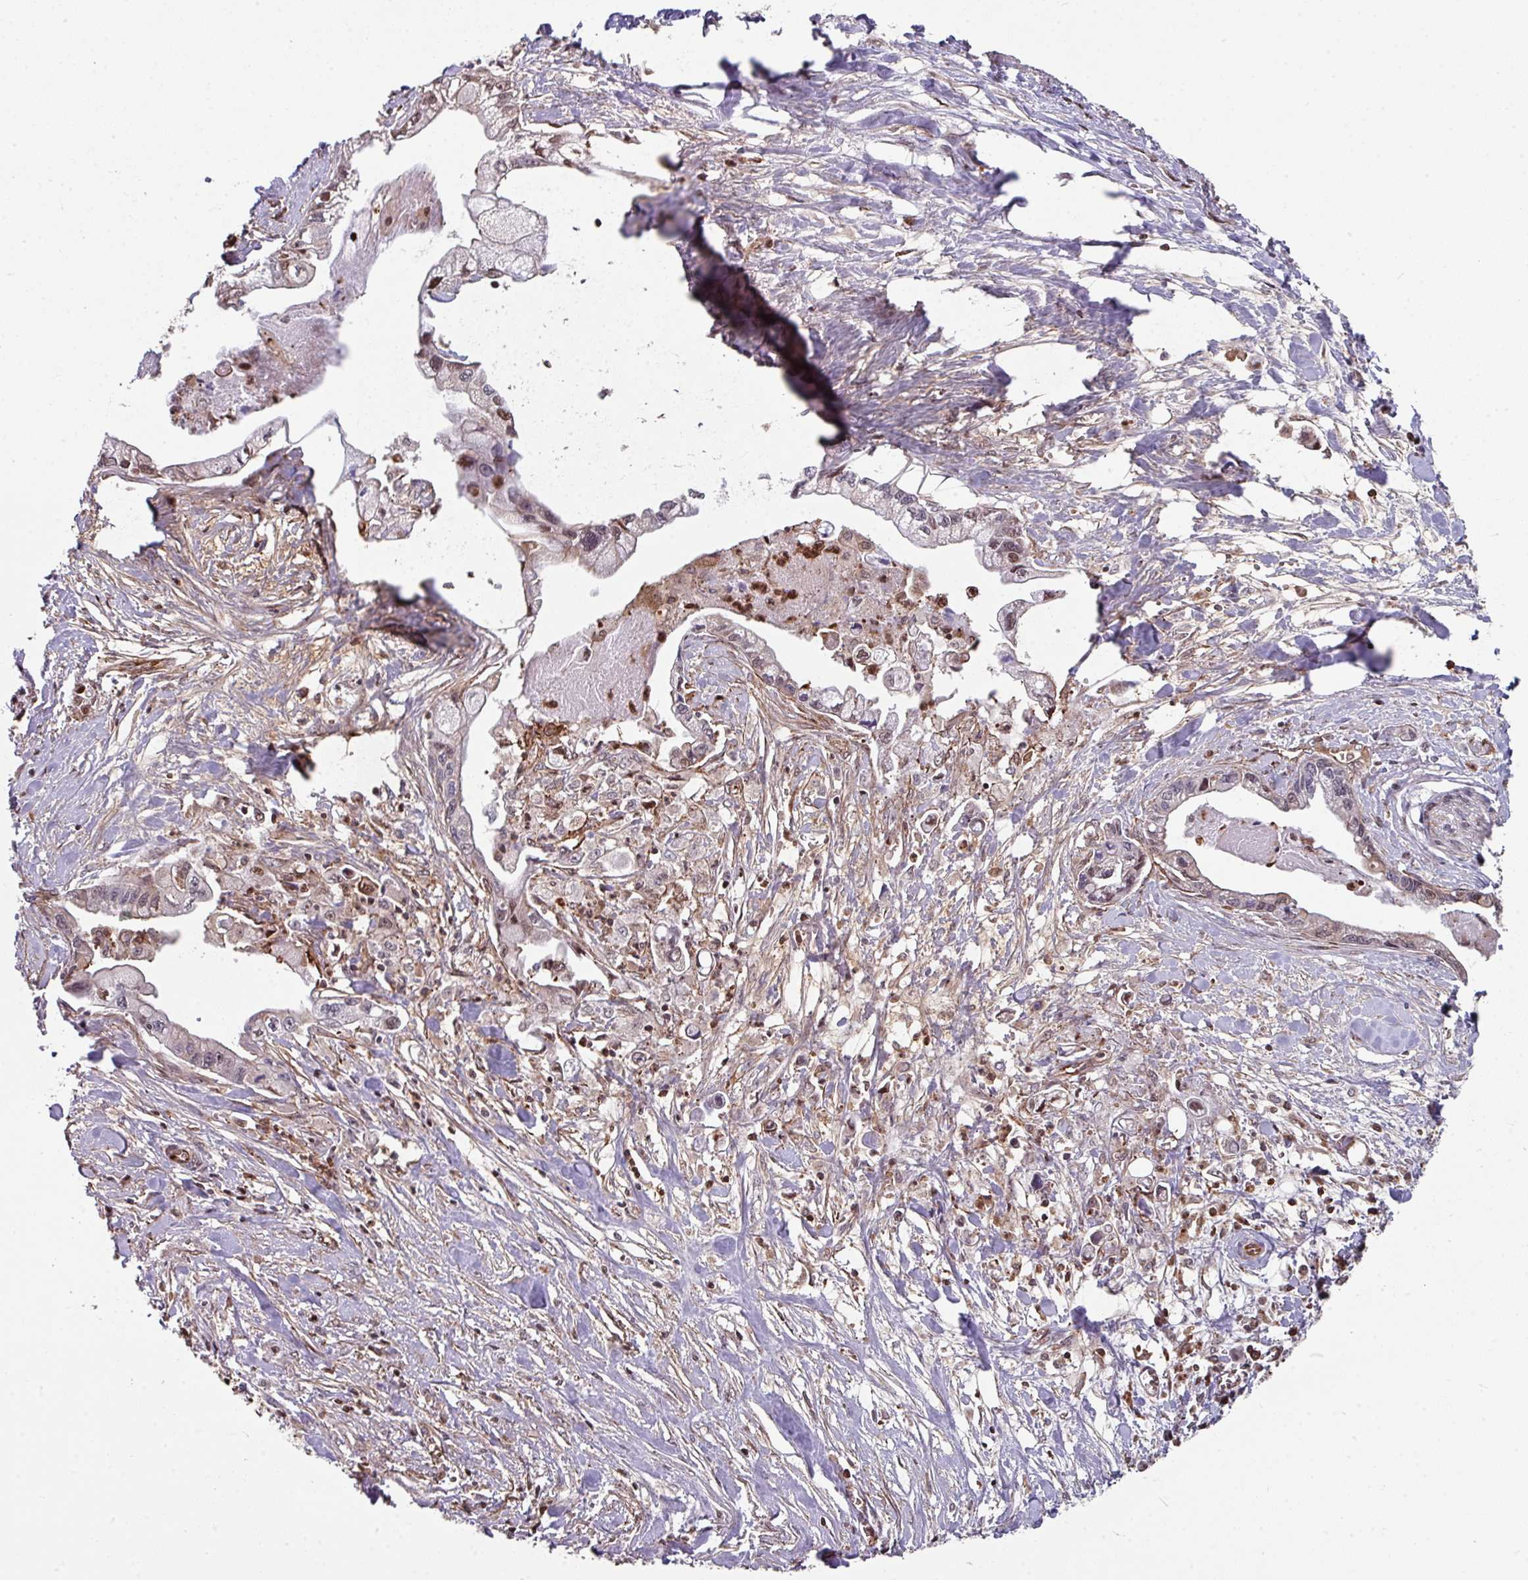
{"staining": {"intensity": "weak", "quantity": "<25%", "location": "nuclear"}, "tissue": "pancreatic cancer", "cell_type": "Tumor cells", "image_type": "cancer", "snomed": [{"axis": "morphology", "description": "Adenocarcinoma, NOS"}, {"axis": "topography", "description": "Pancreas"}], "caption": "High power microscopy histopathology image of an immunohistochemistry (IHC) image of pancreatic cancer (adenocarcinoma), revealing no significant expression in tumor cells.", "gene": "ANO9", "patient": {"sex": "male", "age": 61}}